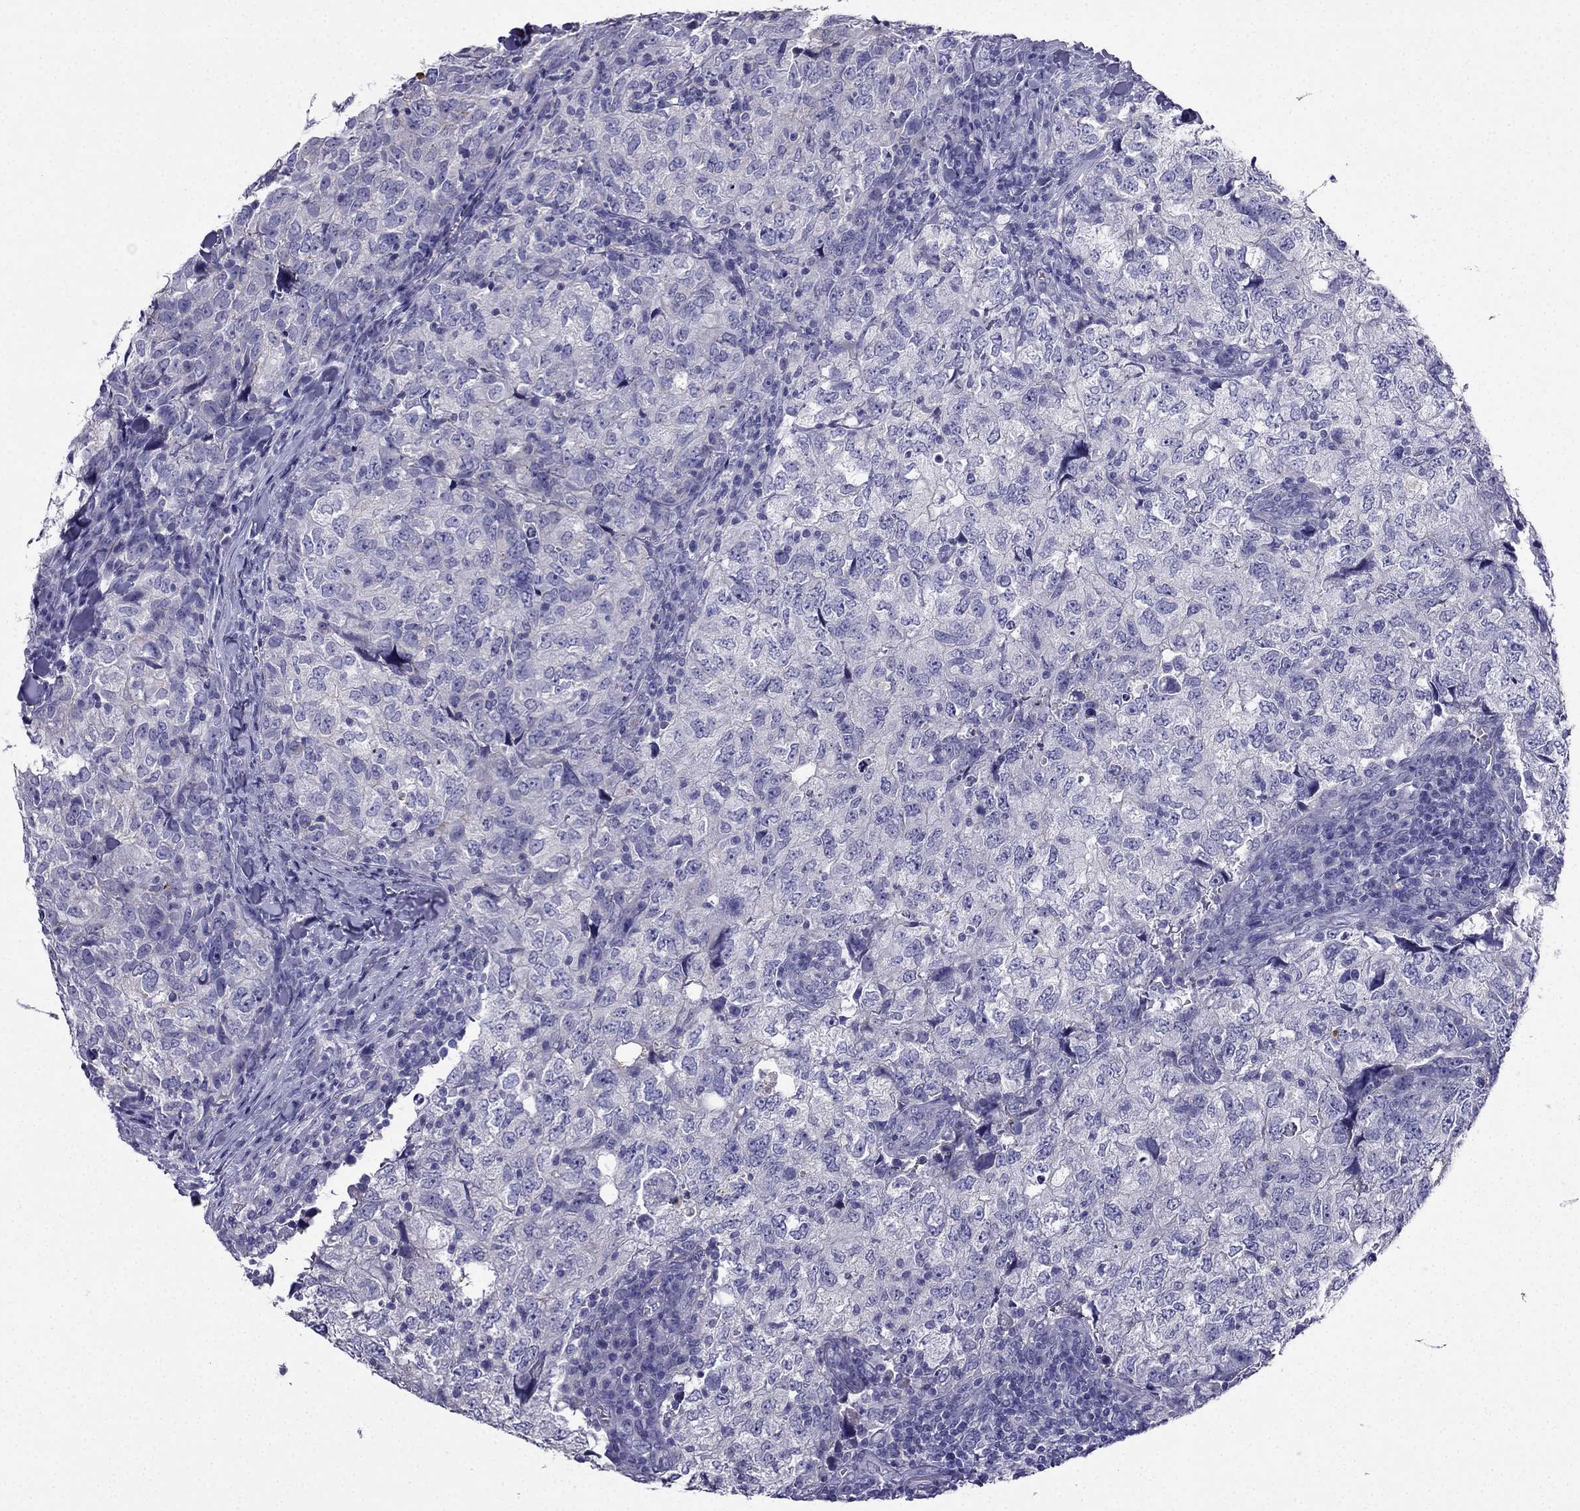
{"staining": {"intensity": "negative", "quantity": "none", "location": "none"}, "tissue": "breast cancer", "cell_type": "Tumor cells", "image_type": "cancer", "snomed": [{"axis": "morphology", "description": "Duct carcinoma"}, {"axis": "topography", "description": "Breast"}], "caption": "A micrograph of human infiltrating ductal carcinoma (breast) is negative for staining in tumor cells.", "gene": "PTH", "patient": {"sex": "female", "age": 30}}